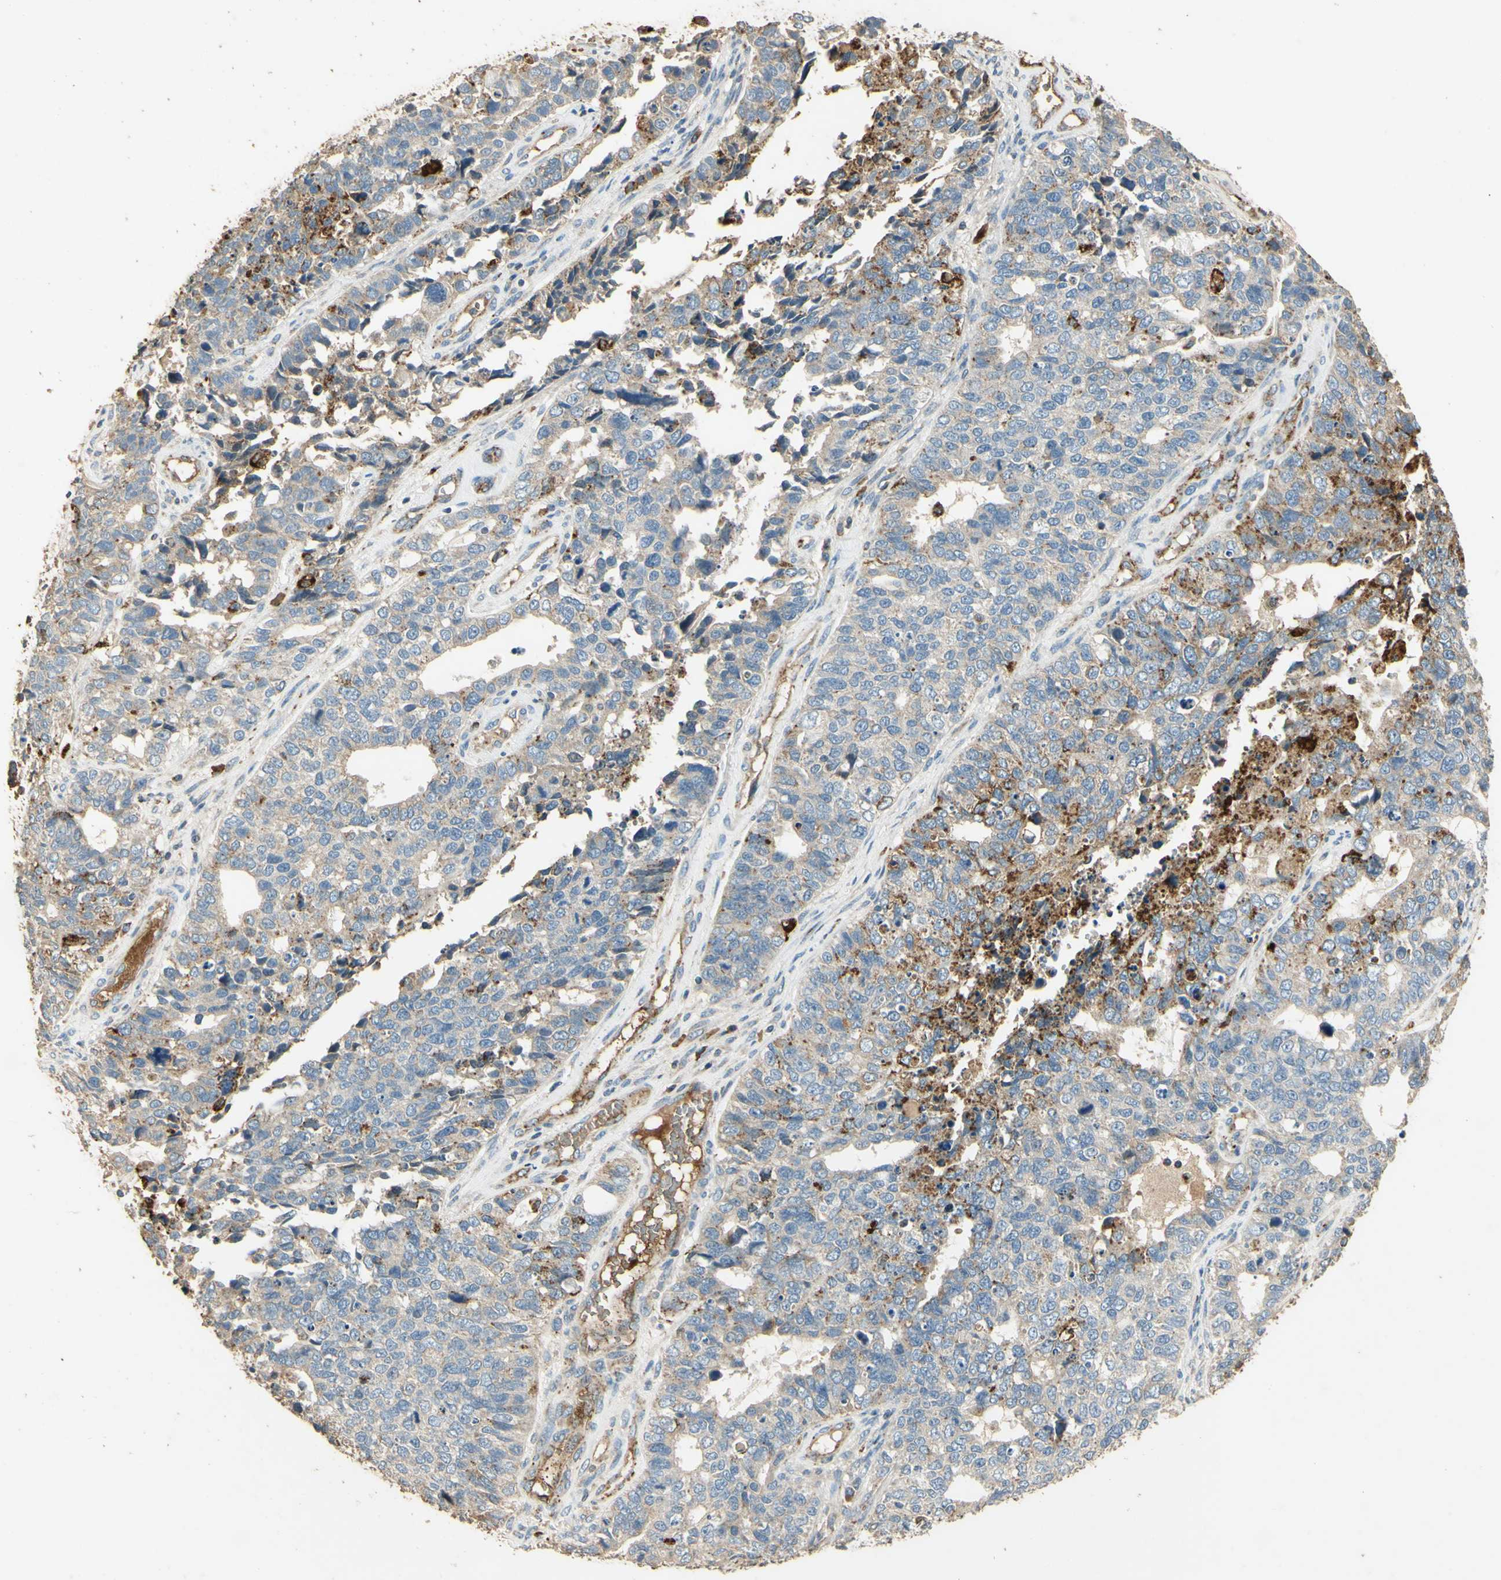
{"staining": {"intensity": "negative", "quantity": "none", "location": "none"}, "tissue": "cervical cancer", "cell_type": "Tumor cells", "image_type": "cancer", "snomed": [{"axis": "morphology", "description": "Squamous cell carcinoma, NOS"}, {"axis": "topography", "description": "Cervix"}], "caption": "Tumor cells show no significant positivity in cervical squamous cell carcinoma. The staining is performed using DAB (3,3'-diaminobenzidine) brown chromogen with nuclei counter-stained in using hematoxylin.", "gene": "ARHGEF17", "patient": {"sex": "female", "age": 63}}